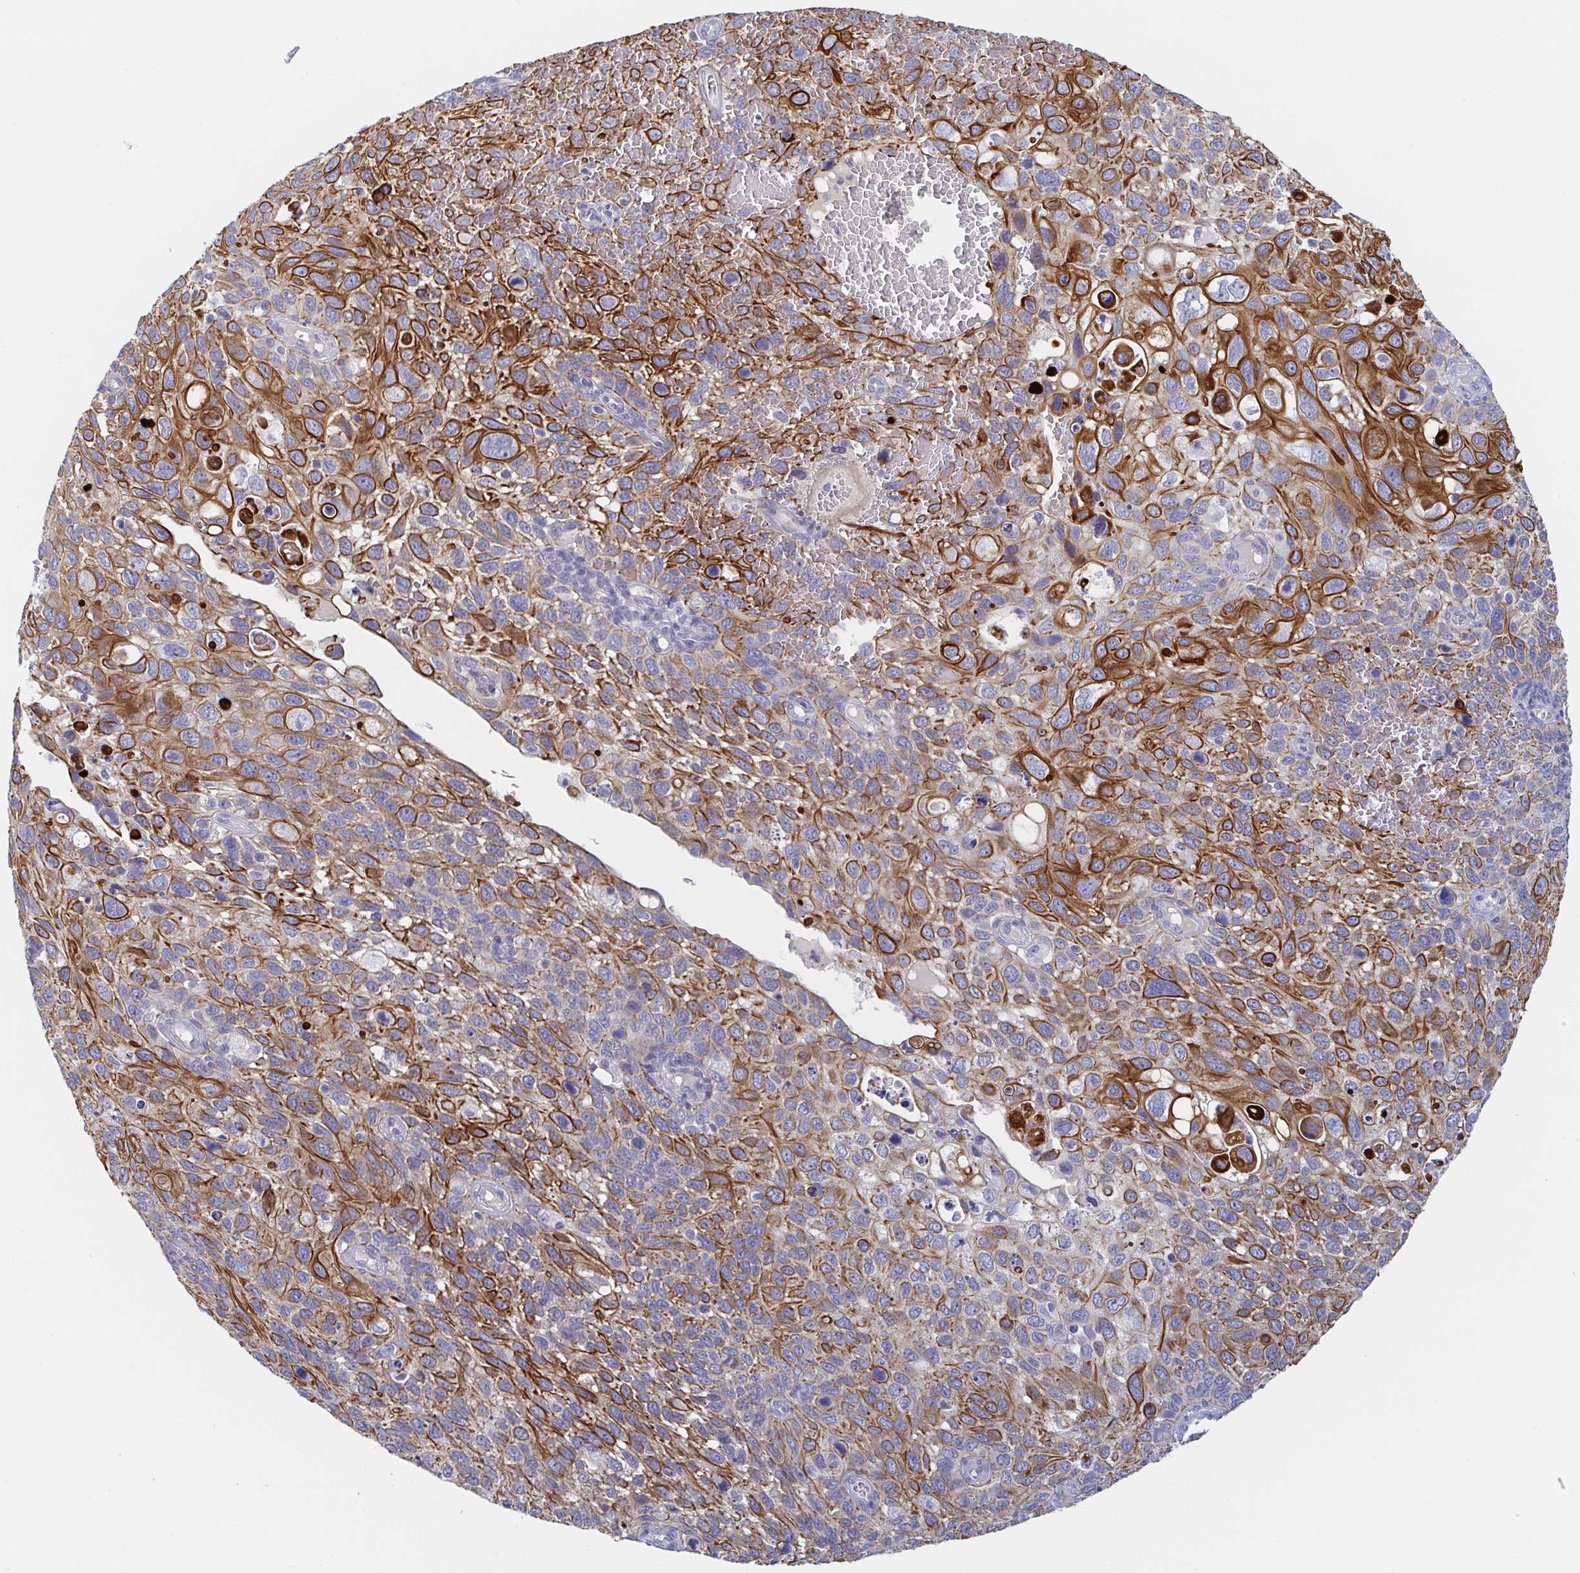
{"staining": {"intensity": "strong", "quantity": "25%-75%", "location": "cytoplasmic/membranous"}, "tissue": "cervical cancer", "cell_type": "Tumor cells", "image_type": "cancer", "snomed": [{"axis": "morphology", "description": "Squamous cell carcinoma, NOS"}, {"axis": "topography", "description": "Cervix"}], "caption": "A high-resolution image shows IHC staining of squamous cell carcinoma (cervical), which displays strong cytoplasmic/membranous staining in about 25%-75% of tumor cells.", "gene": "RHOV", "patient": {"sex": "female", "age": 70}}